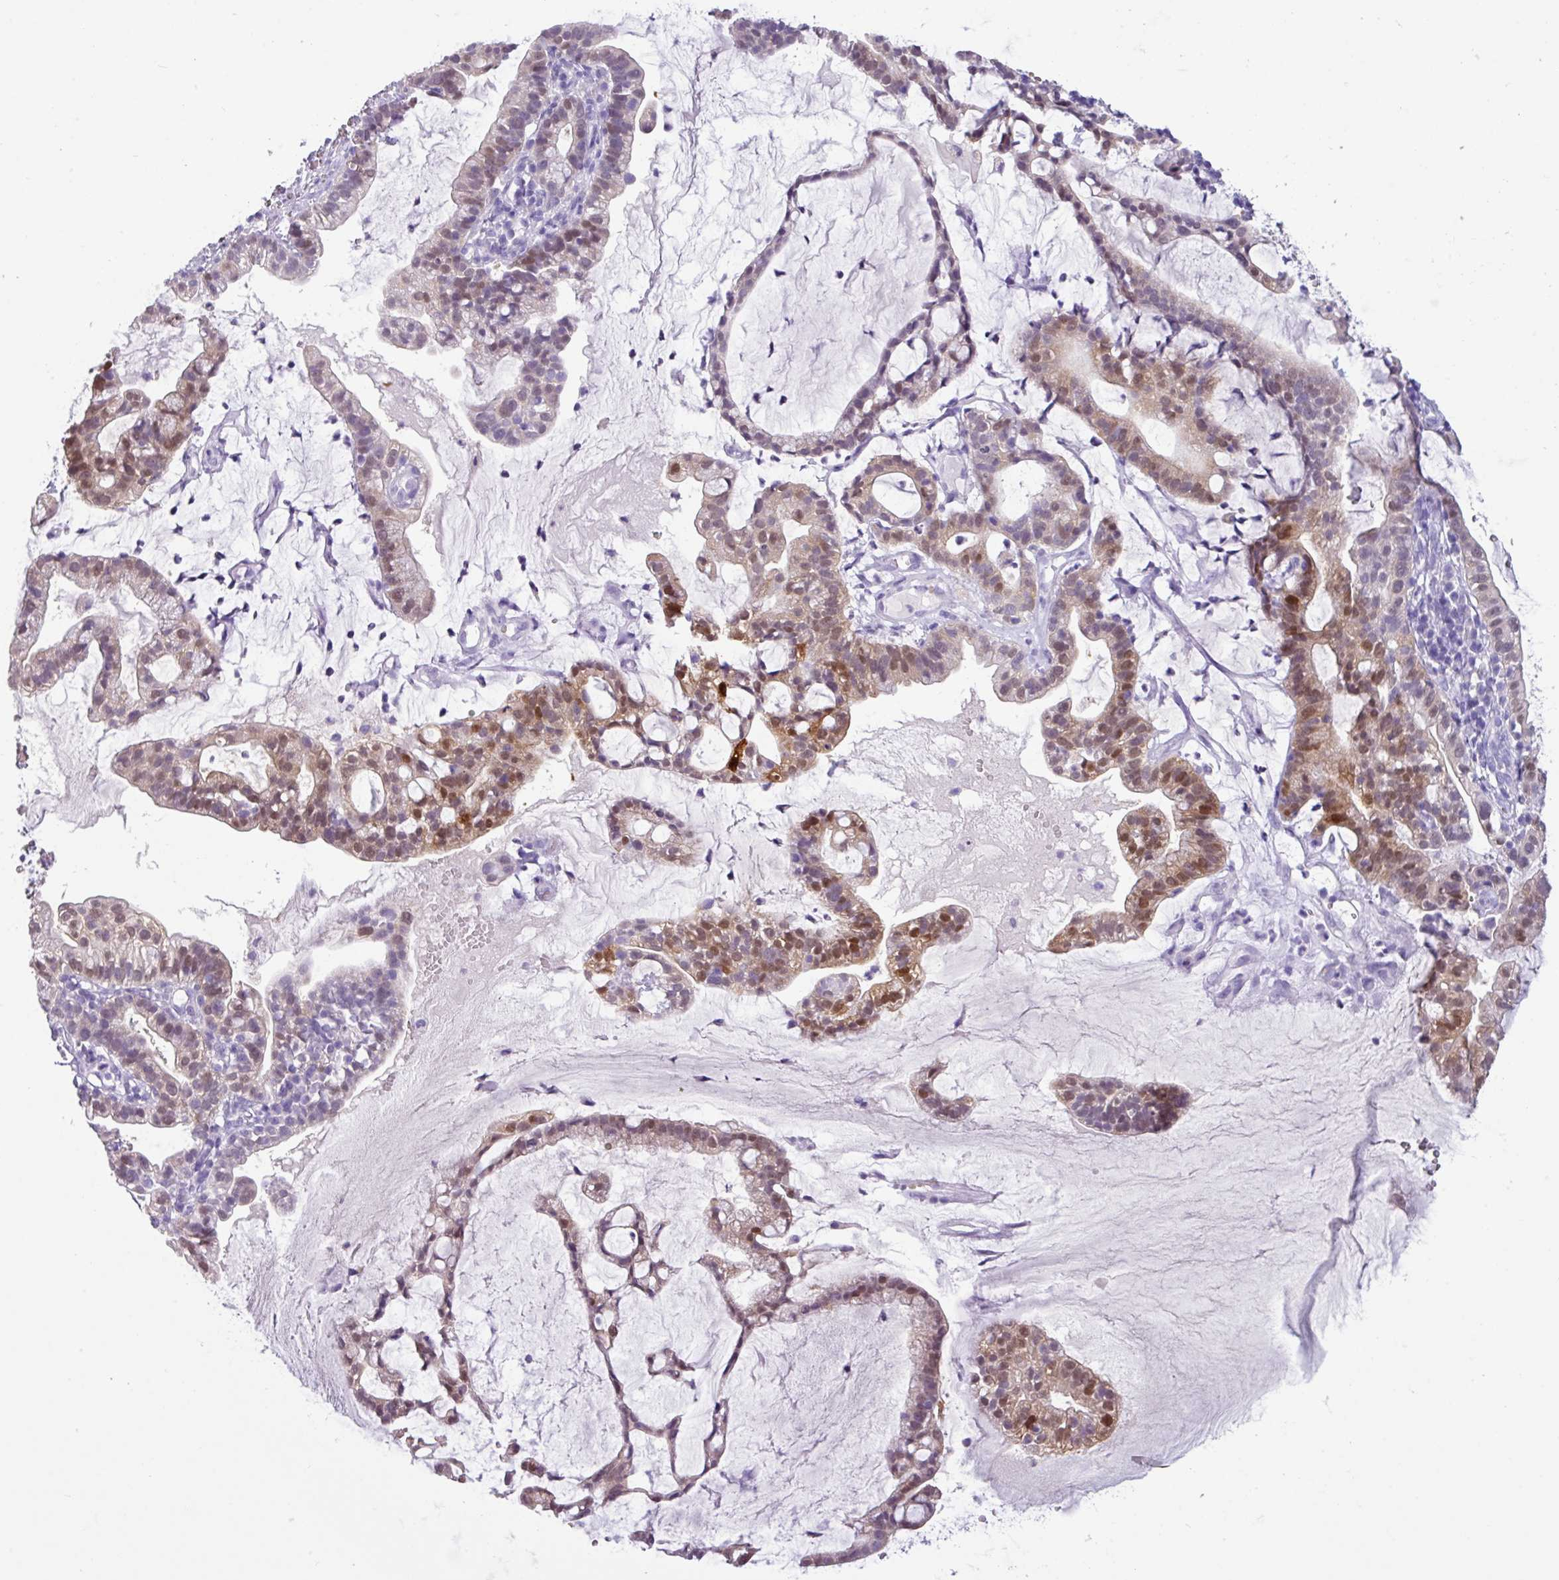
{"staining": {"intensity": "moderate", "quantity": "25%-75%", "location": "nuclear"}, "tissue": "cervical cancer", "cell_type": "Tumor cells", "image_type": "cancer", "snomed": [{"axis": "morphology", "description": "Adenocarcinoma, NOS"}, {"axis": "topography", "description": "Cervix"}], "caption": "Moderate nuclear positivity is present in approximately 25%-75% of tumor cells in cervical cancer (adenocarcinoma). (DAB (3,3'-diaminobenzidine) IHC, brown staining for protein, blue staining for nuclei).", "gene": "NCCRP1", "patient": {"sex": "female", "age": 41}}